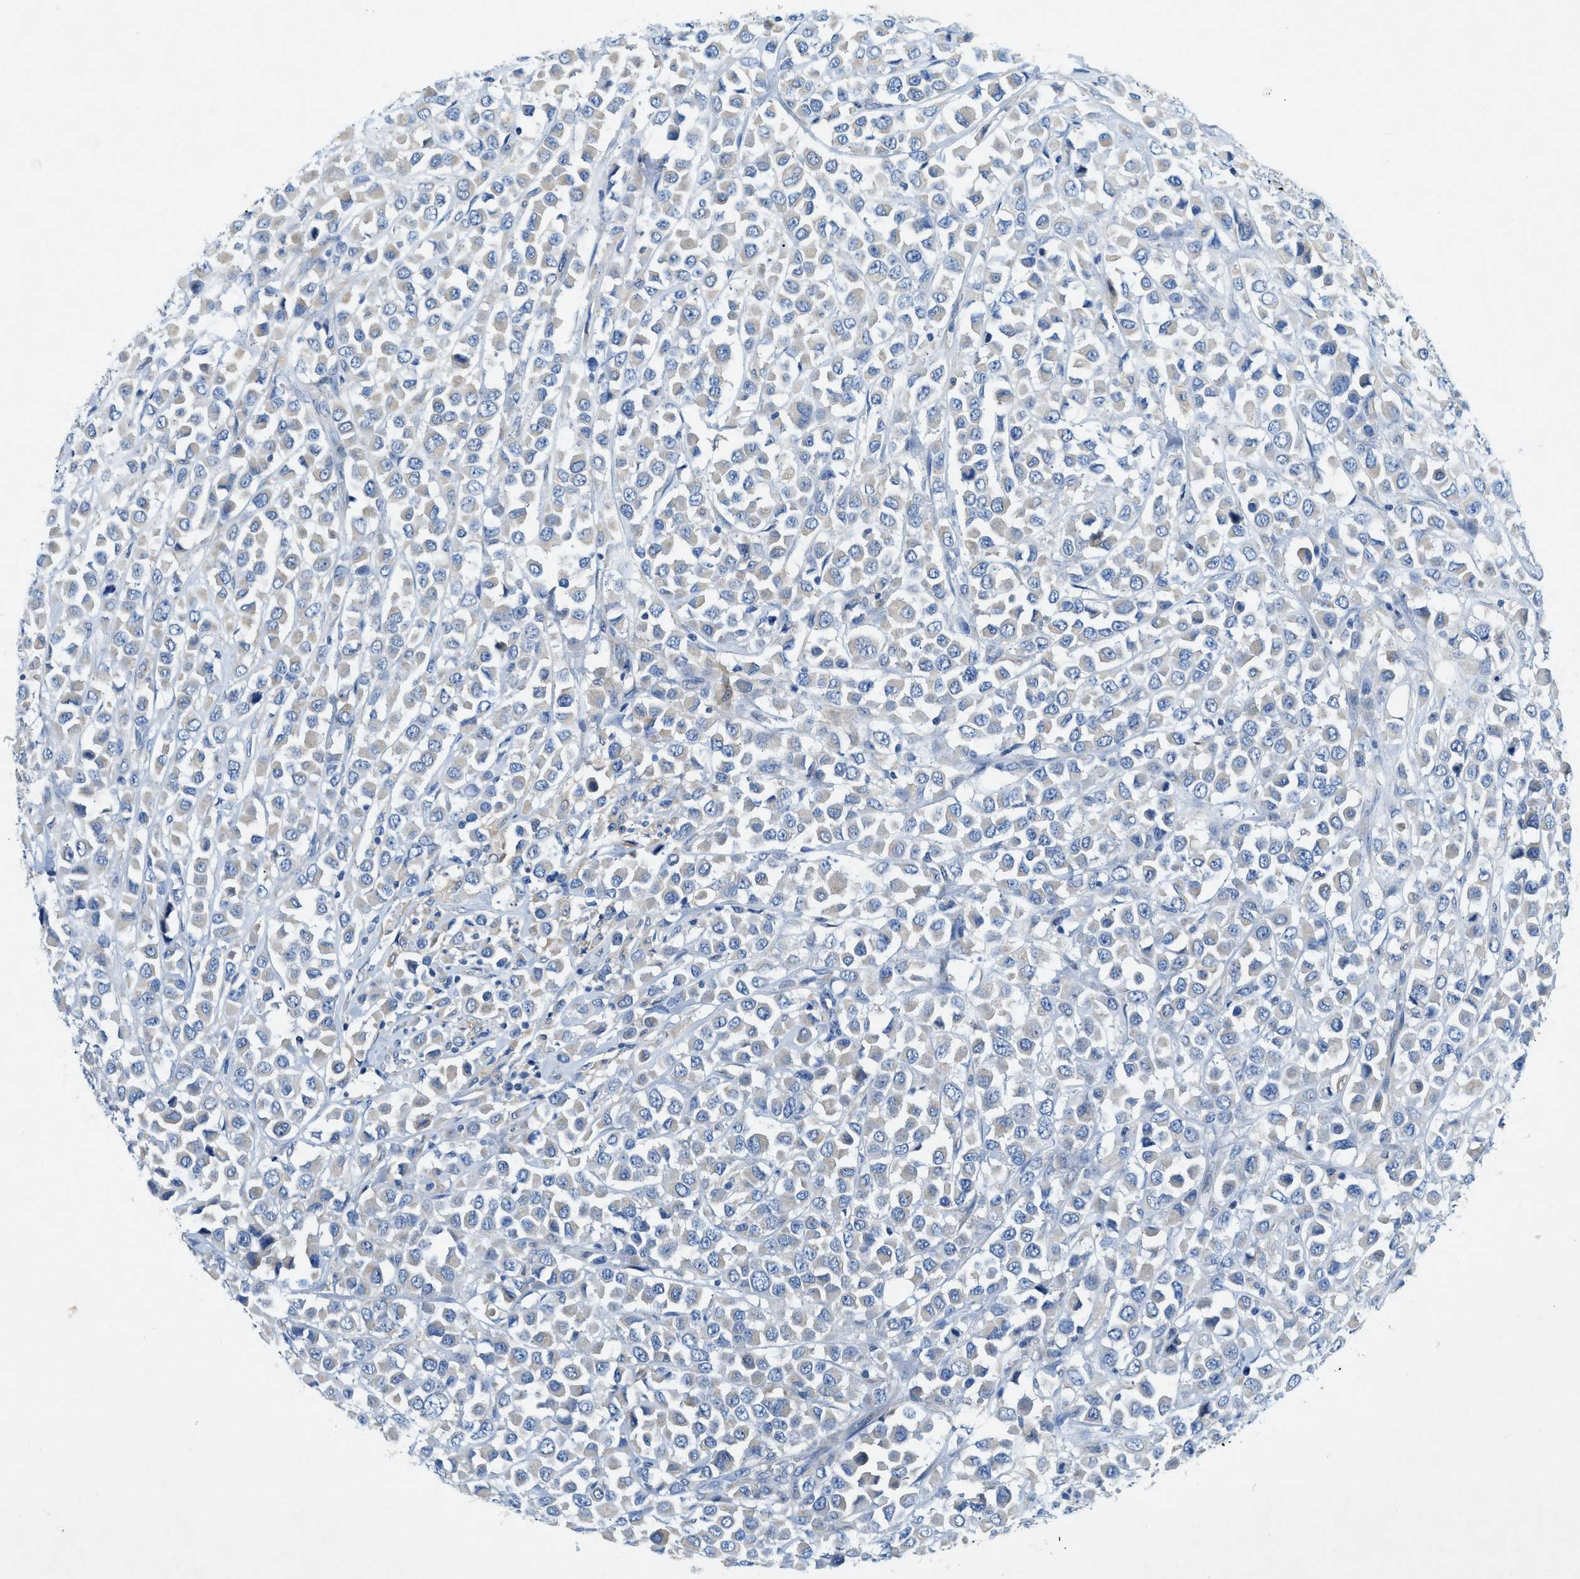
{"staining": {"intensity": "negative", "quantity": "none", "location": "none"}, "tissue": "breast cancer", "cell_type": "Tumor cells", "image_type": "cancer", "snomed": [{"axis": "morphology", "description": "Duct carcinoma"}, {"axis": "topography", "description": "Breast"}], "caption": "This is a image of immunohistochemistry (IHC) staining of breast cancer (infiltrating ductal carcinoma), which shows no positivity in tumor cells.", "gene": "ZDHHC13", "patient": {"sex": "female", "age": 61}}